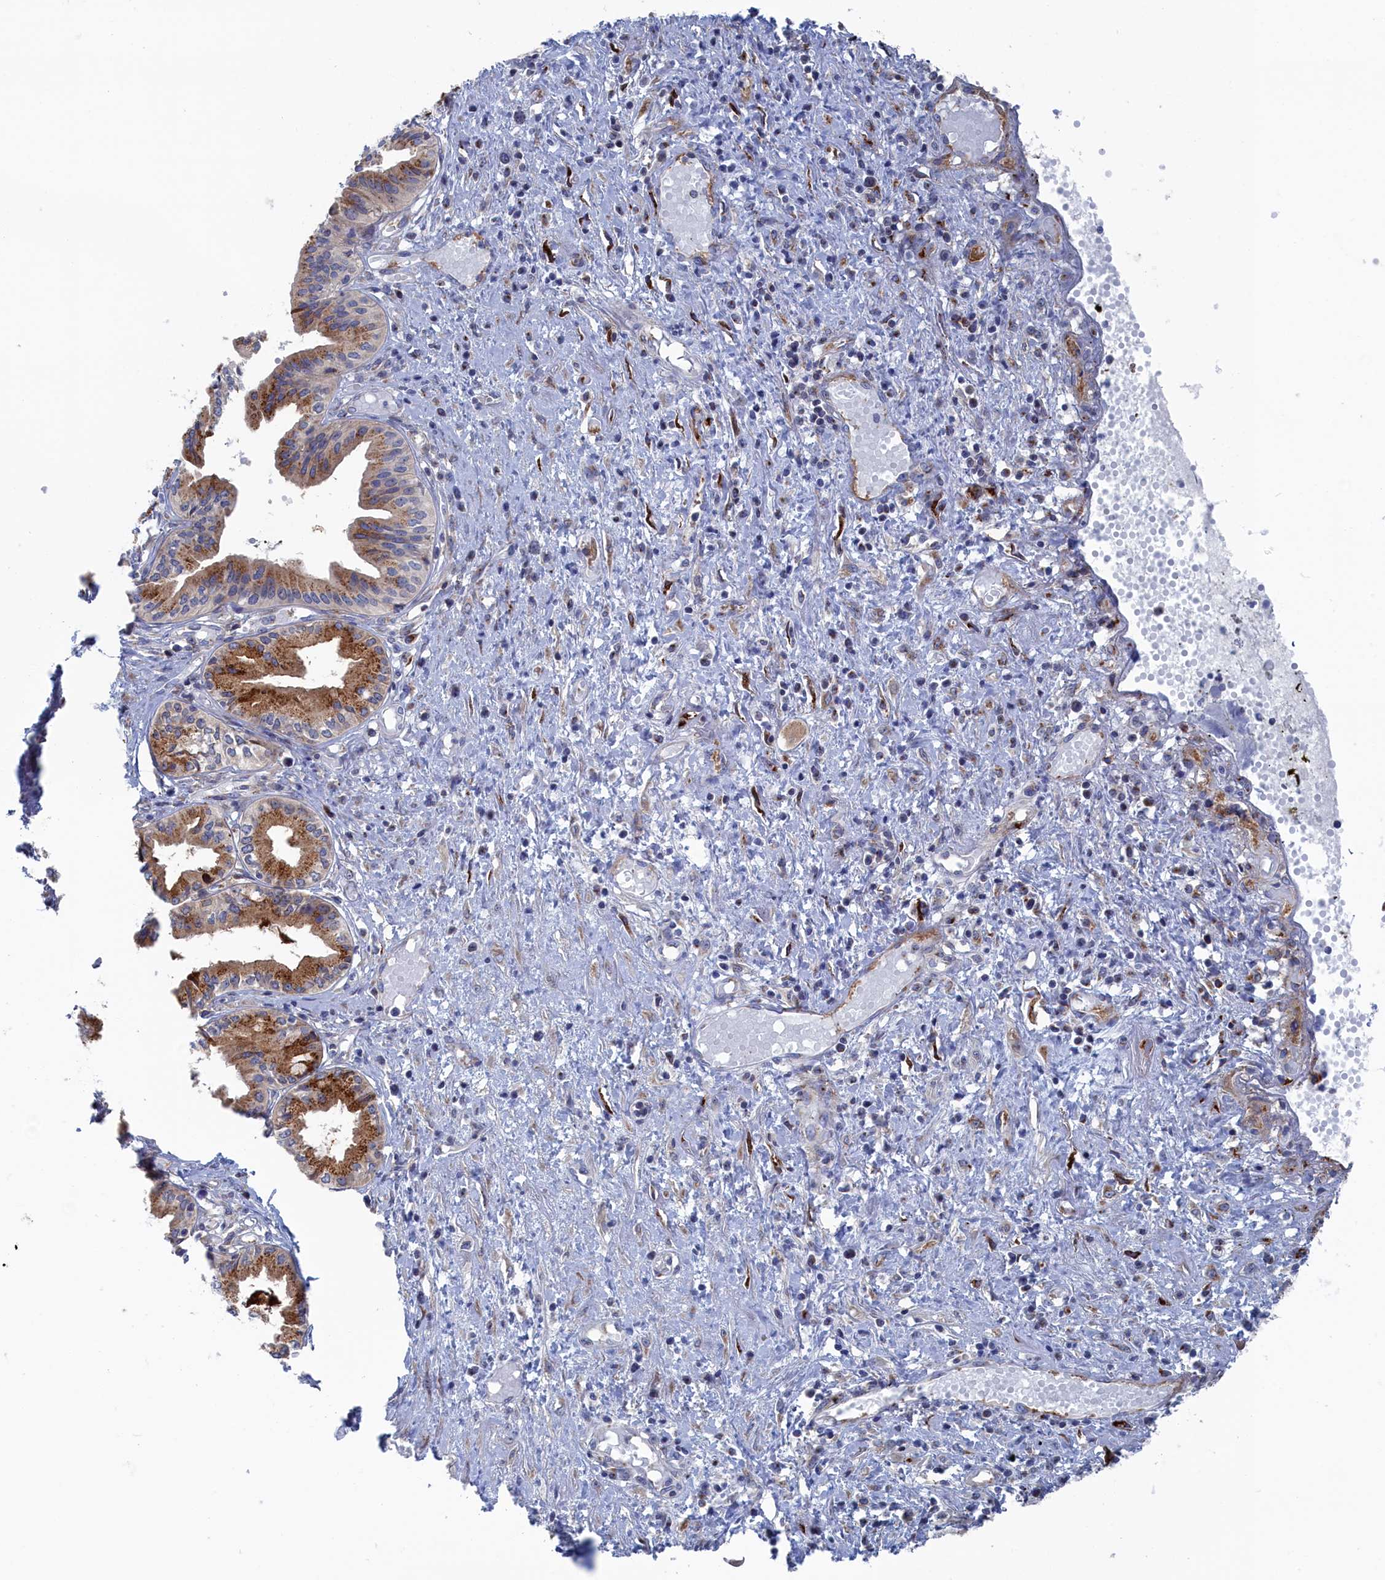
{"staining": {"intensity": "moderate", "quantity": "25%-75%", "location": "cytoplasmic/membranous"}, "tissue": "pancreatic cancer", "cell_type": "Tumor cells", "image_type": "cancer", "snomed": [{"axis": "morphology", "description": "Adenocarcinoma, NOS"}, {"axis": "topography", "description": "Pancreas"}], "caption": "Moderate cytoplasmic/membranous staining is appreciated in approximately 25%-75% of tumor cells in pancreatic cancer.", "gene": "IRX1", "patient": {"sex": "female", "age": 50}}